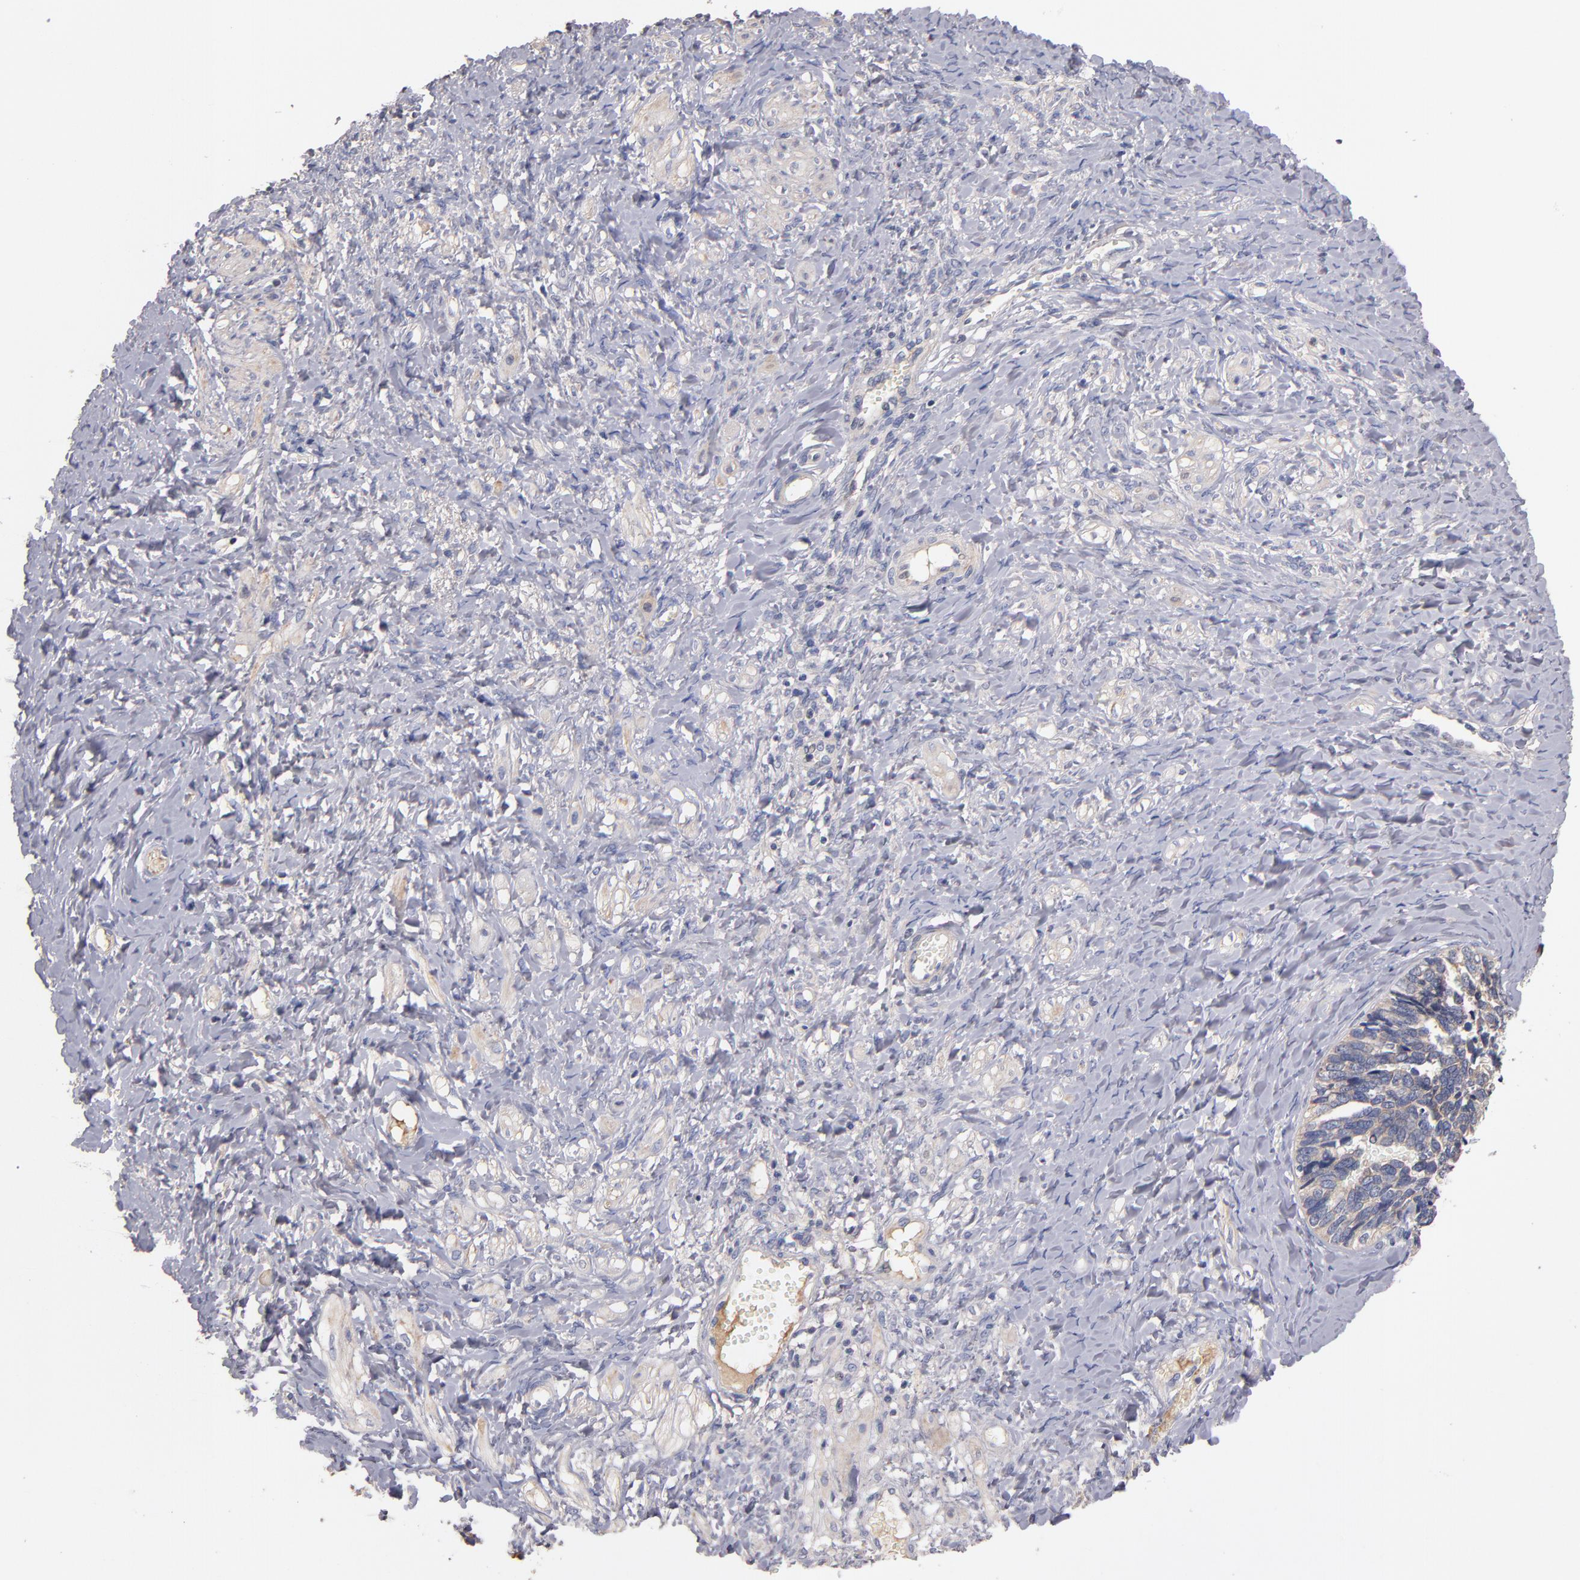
{"staining": {"intensity": "weak", "quantity": "25%-75%", "location": "cytoplasmic/membranous"}, "tissue": "ovarian cancer", "cell_type": "Tumor cells", "image_type": "cancer", "snomed": [{"axis": "morphology", "description": "Cystadenocarcinoma, serous, NOS"}, {"axis": "topography", "description": "Ovary"}], "caption": "Brown immunohistochemical staining in human ovarian cancer reveals weak cytoplasmic/membranous staining in approximately 25%-75% of tumor cells.", "gene": "DACT1", "patient": {"sex": "female", "age": 77}}